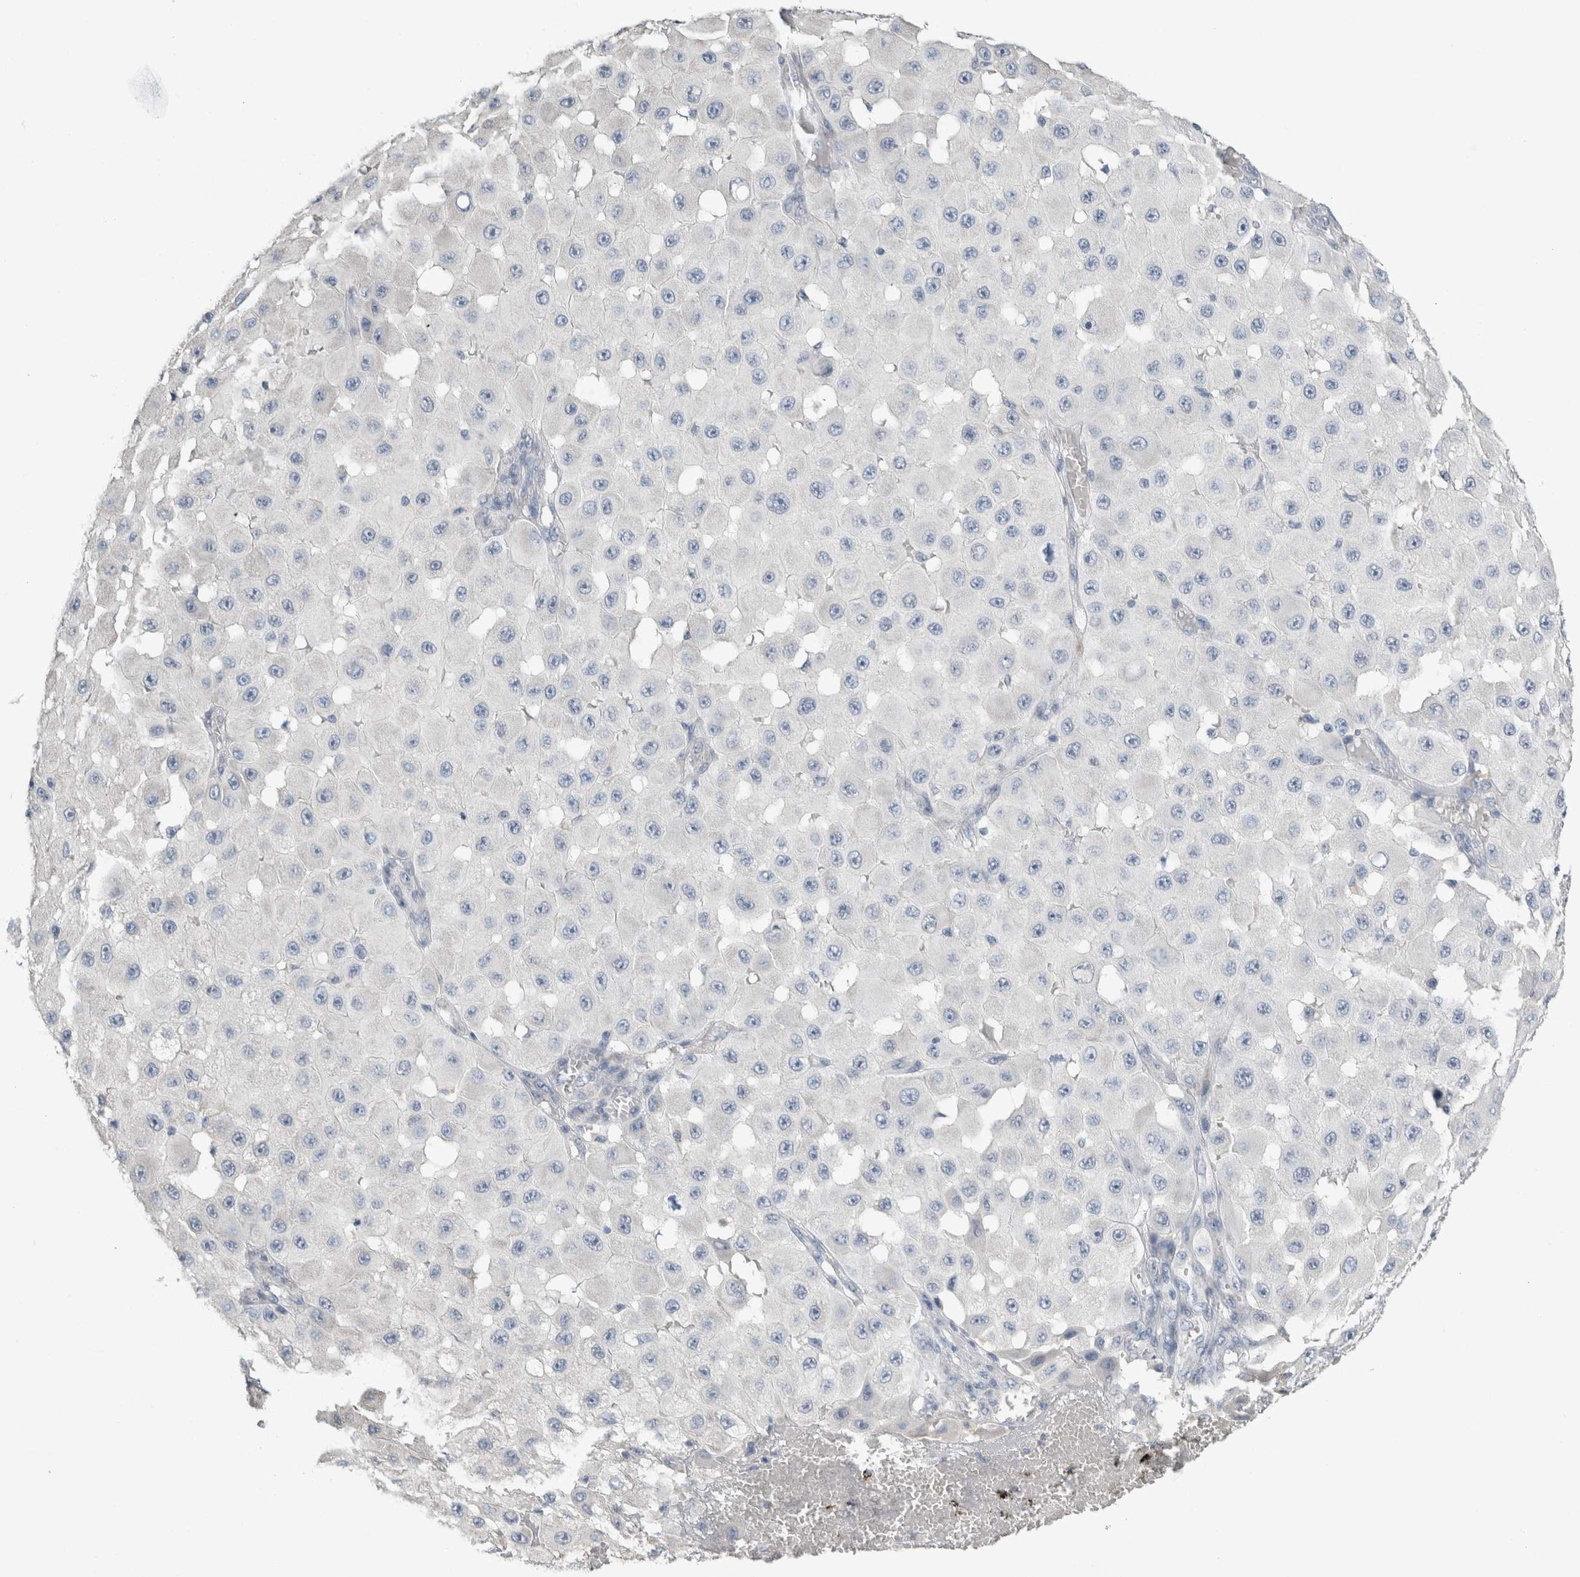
{"staining": {"intensity": "negative", "quantity": "none", "location": "none"}, "tissue": "melanoma", "cell_type": "Tumor cells", "image_type": "cancer", "snomed": [{"axis": "morphology", "description": "Malignant melanoma, NOS"}, {"axis": "topography", "description": "Skin"}], "caption": "Tumor cells show no significant protein positivity in malignant melanoma. (Brightfield microscopy of DAB immunohistochemistry at high magnification).", "gene": "NEFM", "patient": {"sex": "female", "age": 81}}